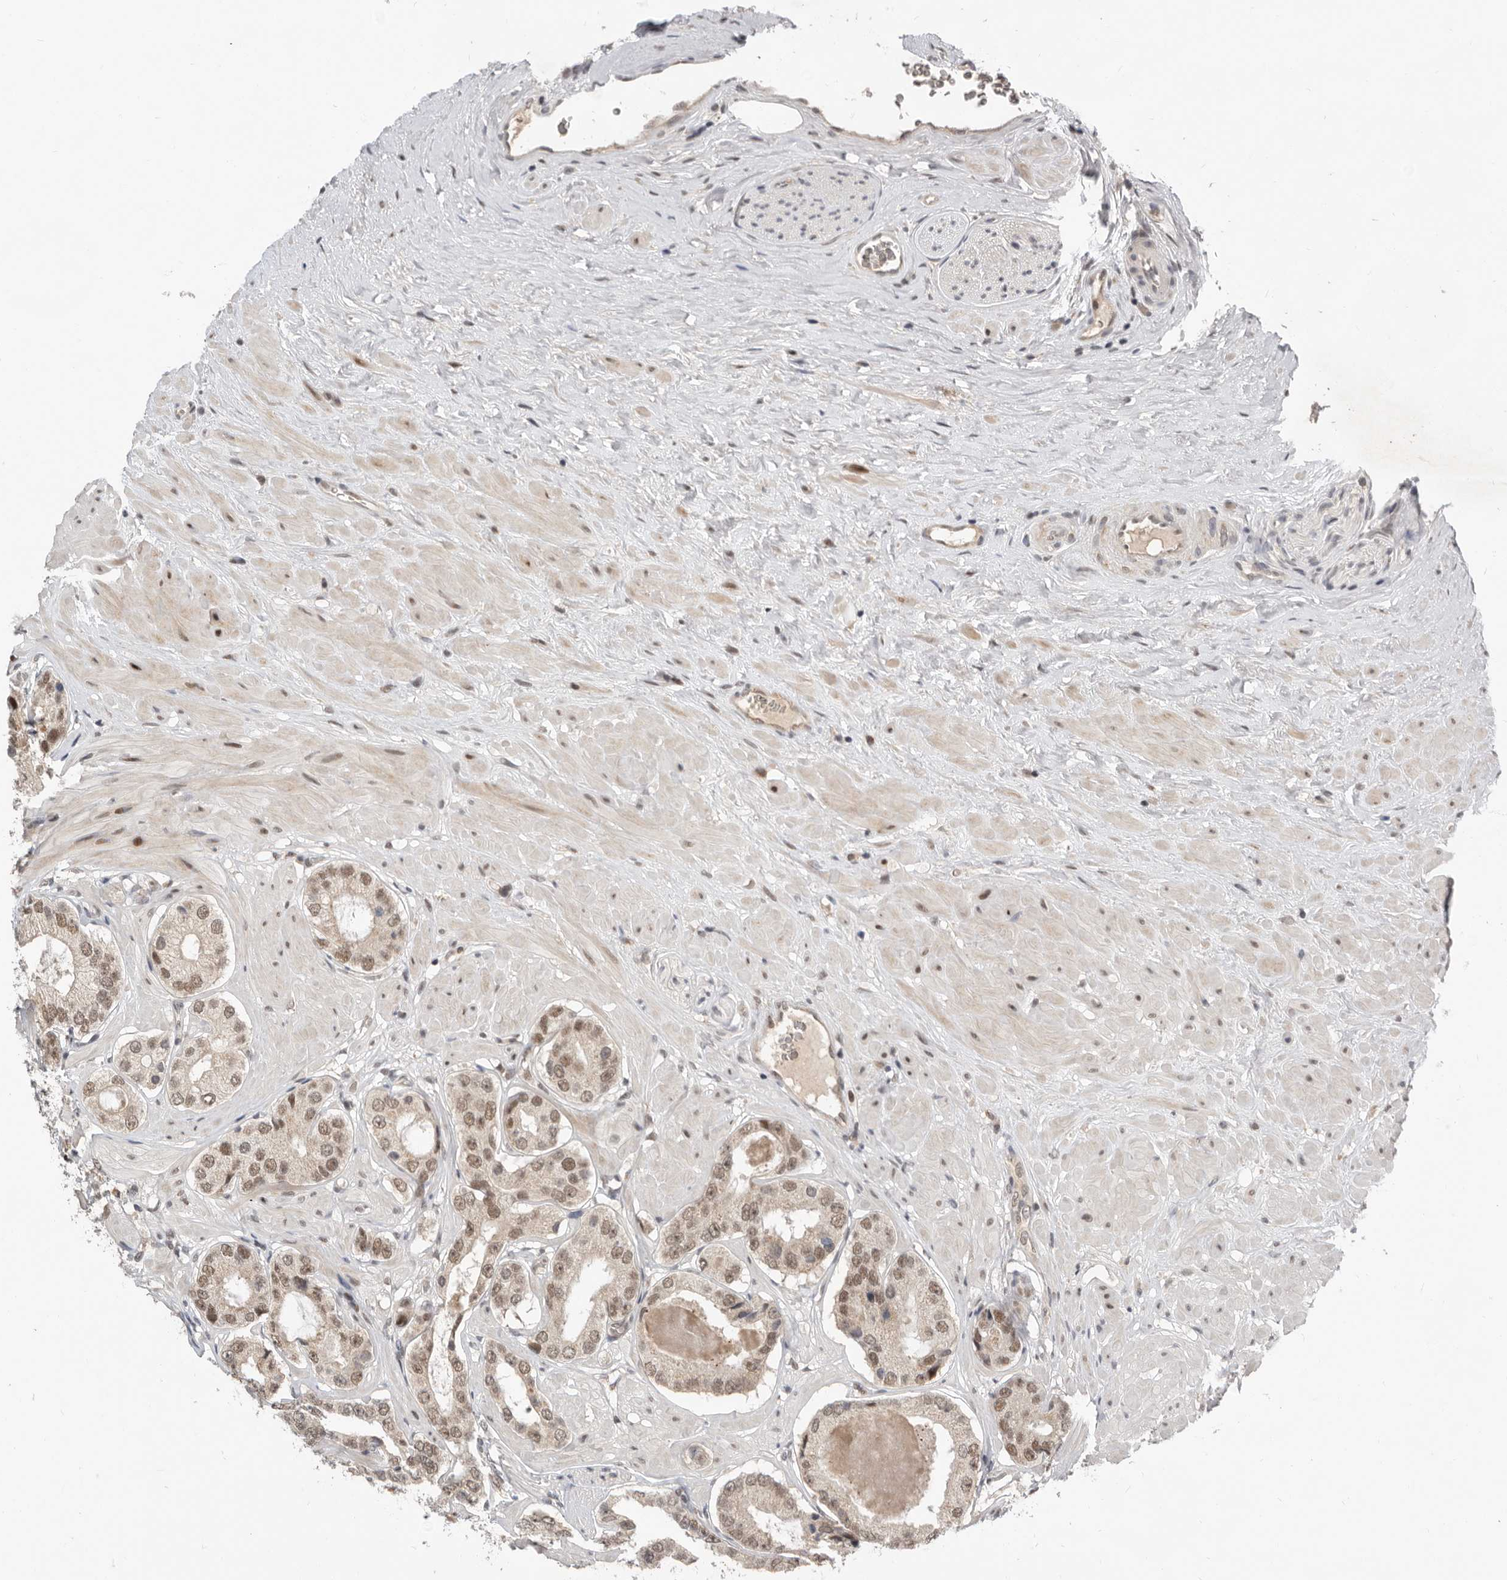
{"staining": {"intensity": "moderate", "quantity": ">75%", "location": "nuclear"}, "tissue": "prostate cancer", "cell_type": "Tumor cells", "image_type": "cancer", "snomed": [{"axis": "morphology", "description": "Adenocarcinoma, High grade"}, {"axis": "topography", "description": "Prostate"}], "caption": "A high-resolution image shows IHC staining of prostate high-grade adenocarcinoma, which reveals moderate nuclear staining in about >75% of tumor cells.", "gene": "BRCA2", "patient": {"sex": "male", "age": 59}}